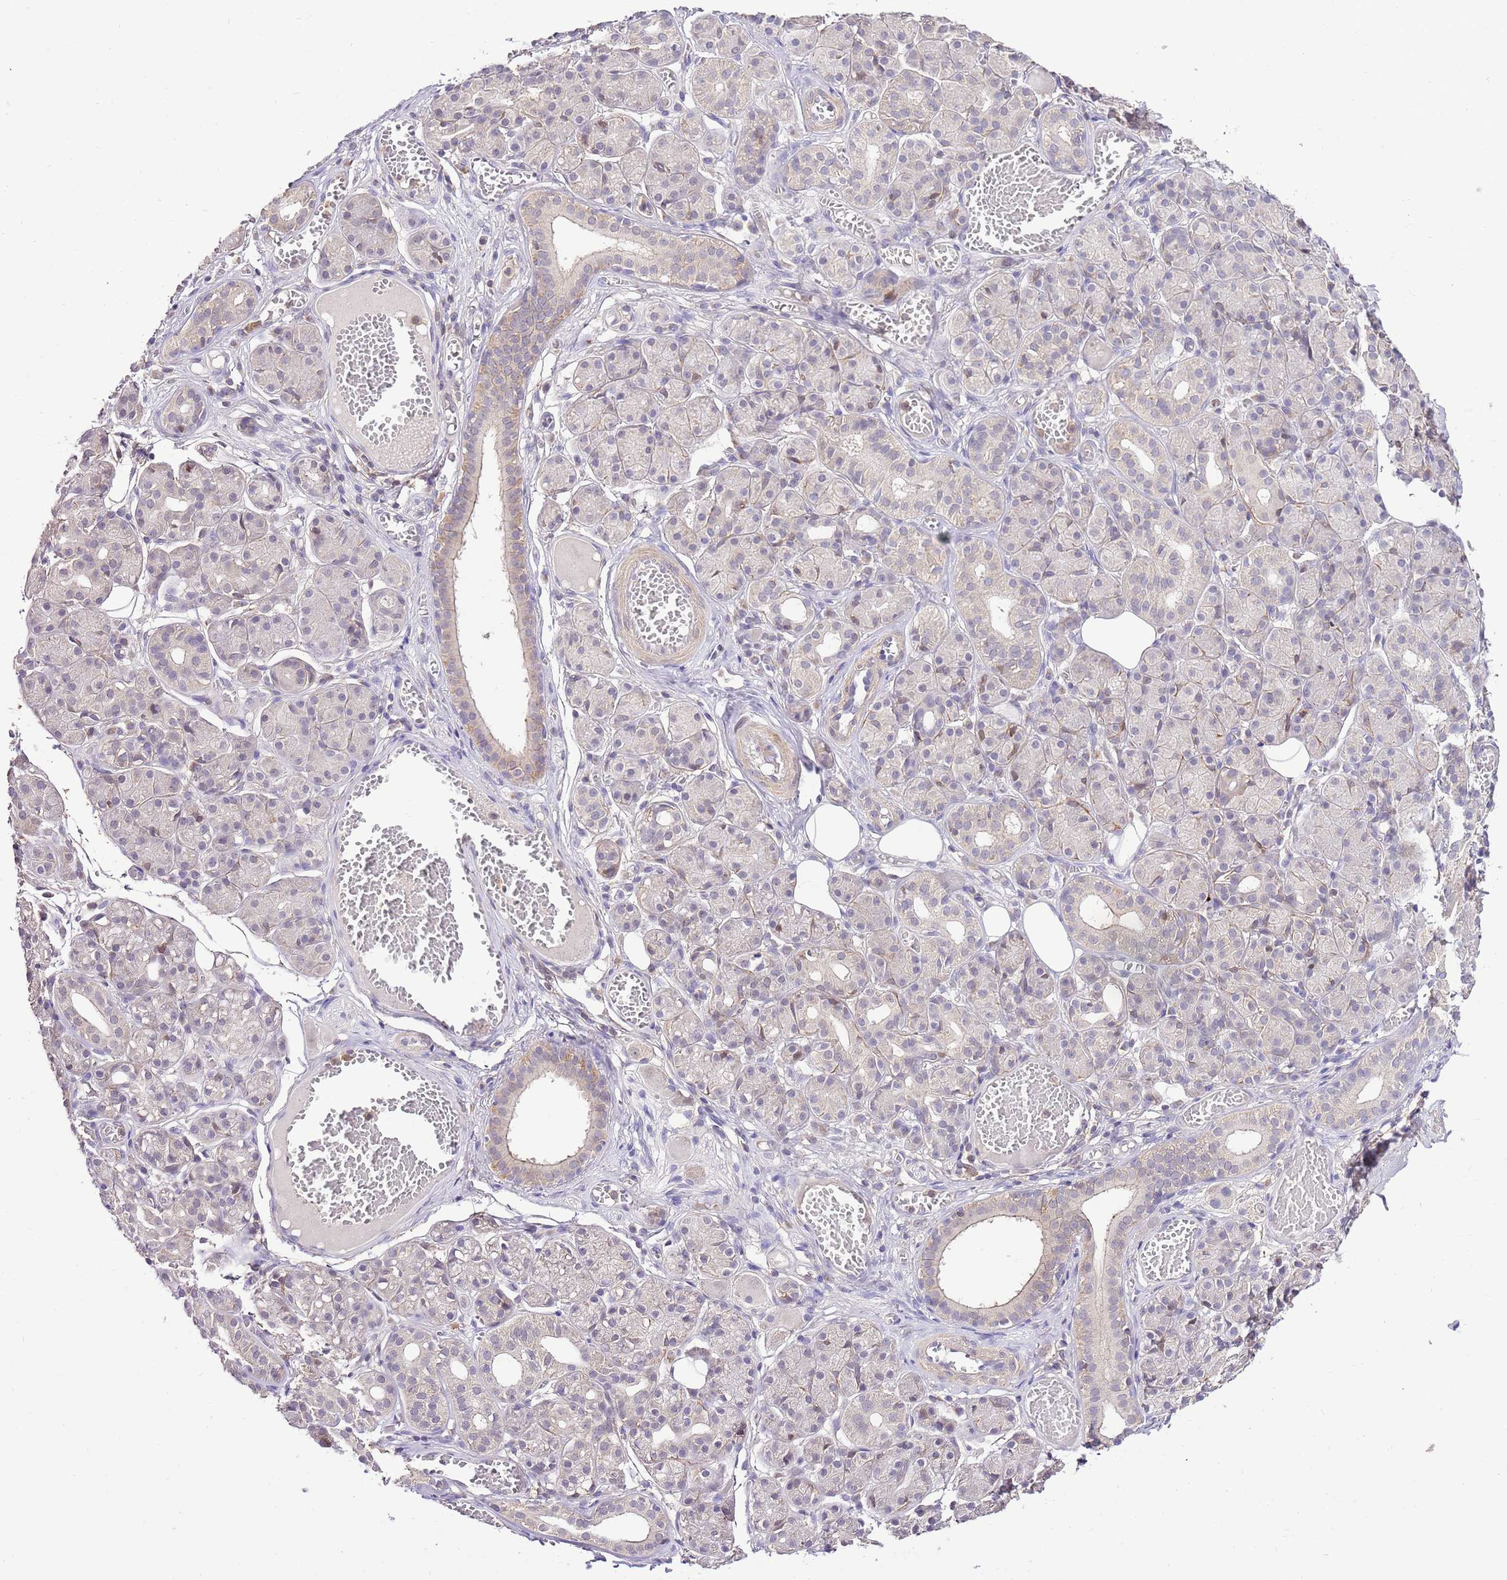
{"staining": {"intensity": "negative", "quantity": "none", "location": "none"}, "tissue": "salivary gland", "cell_type": "Glandular cells", "image_type": "normal", "snomed": [{"axis": "morphology", "description": "Normal tissue, NOS"}, {"axis": "topography", "description": "Salivary gland"}], "caption": "IHC micrograph of benign salivary gland: human salivary gland stained with DAB (3,3'-diaminobenzidine) demonstrates no significant protein positivity in glandular cells. (DAB (3,3'-diaminobenzidine) immunohistochemistry visualized using brightfield microscopy, high magnification).", "gene": "EFHD1", "patient": {"sex": "male", "age": 63}}